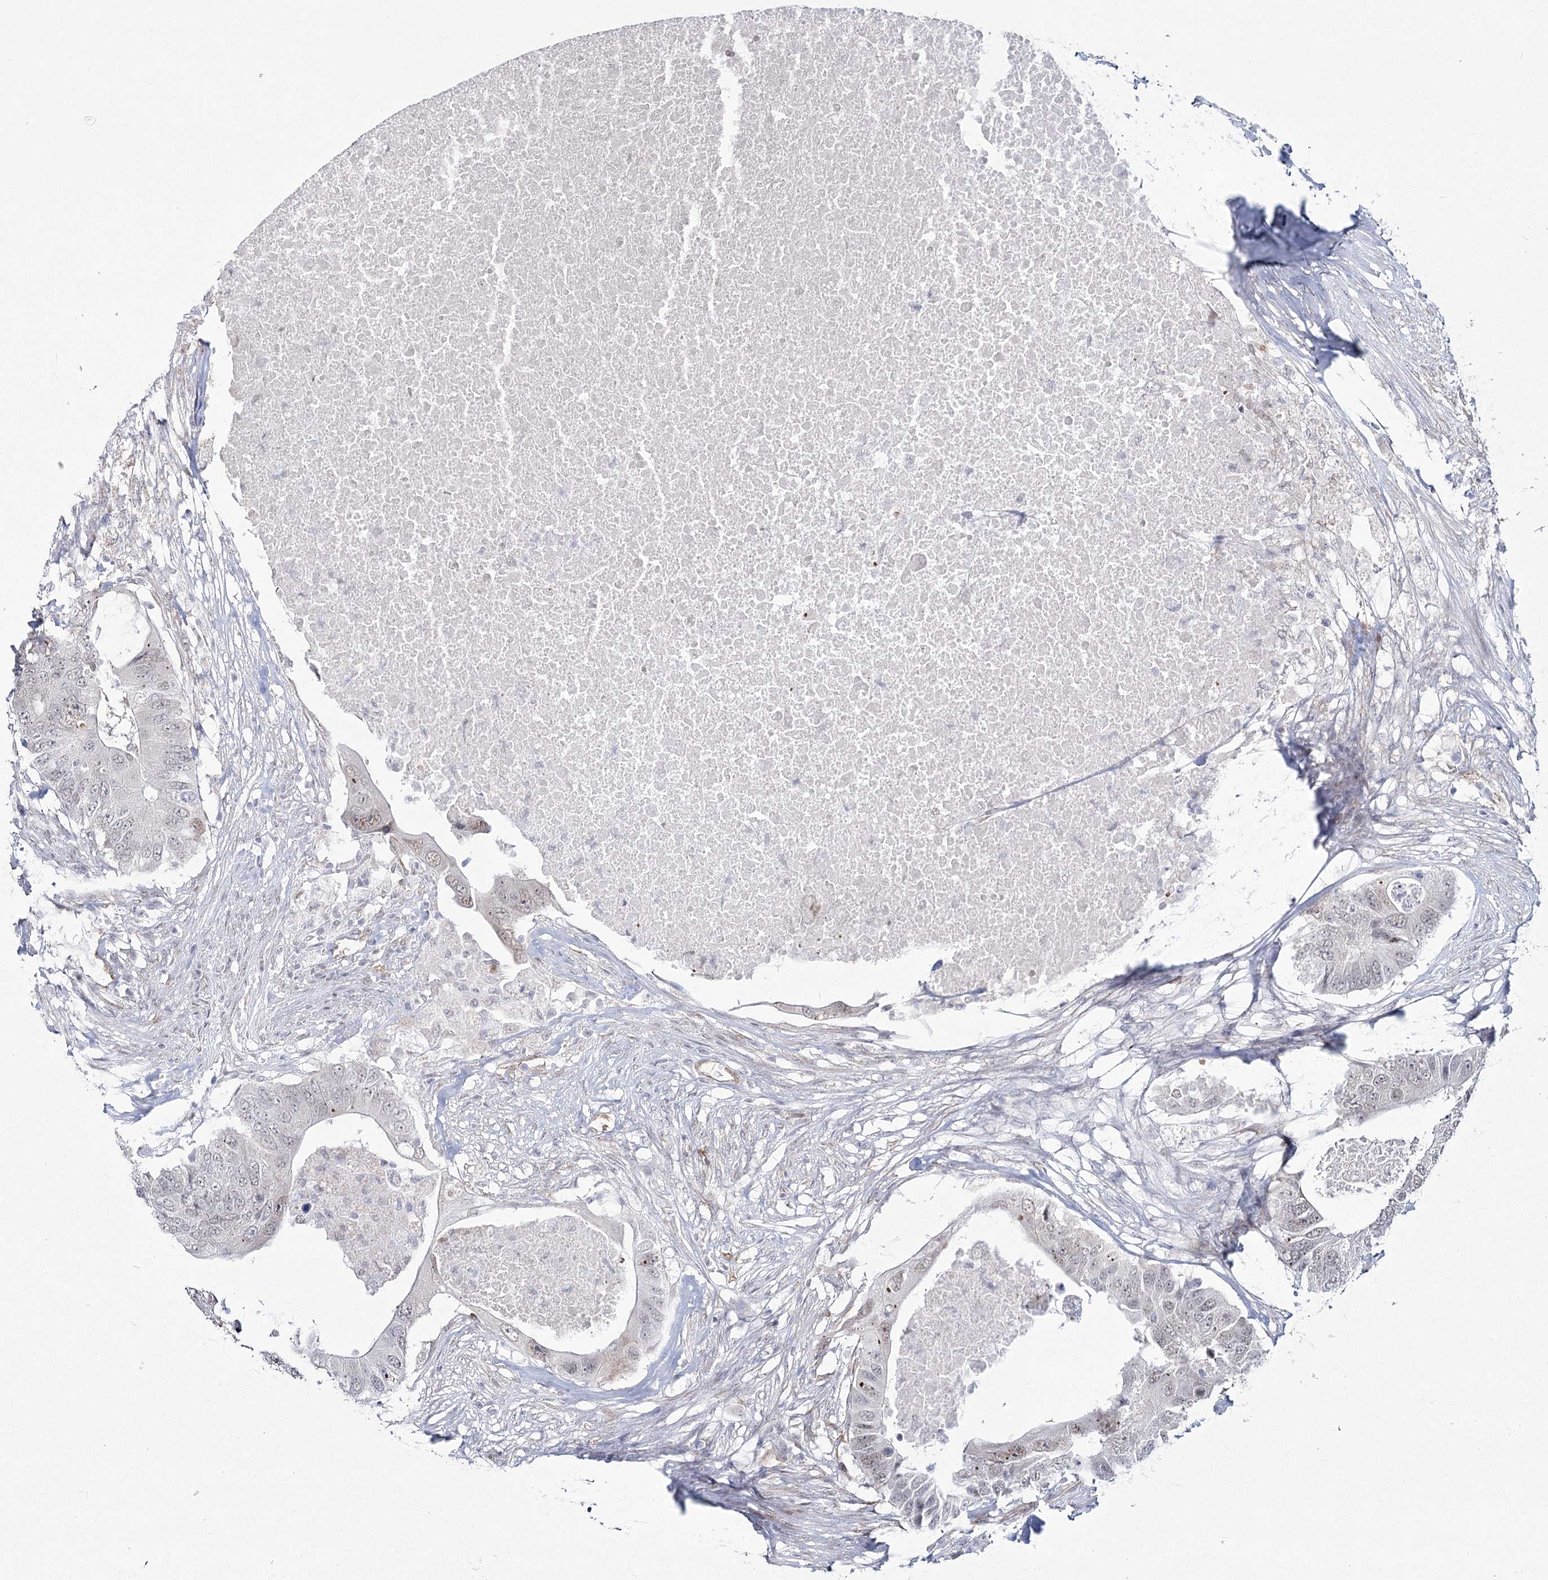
{"staining": {"intensity": "negative", "quantity": "none", "location": "none"}, "tissue": "colorectal cancer", "cell_type": "Tumor cells", "image_type": "cancer", "snomed": [{"axis": "morphology", "description": "Adenocarcinoma, NOS"}, {"axis": "topography", "description": "Colon"}], "caption": "Immunohistochemistry micrograph of adenocarcinoma (colorectal) stained for a protein (brown), which demonstrates no positivity in tumor cells.", "gene": "YBX3", "patient": {"sex": "male", "age": 71}}